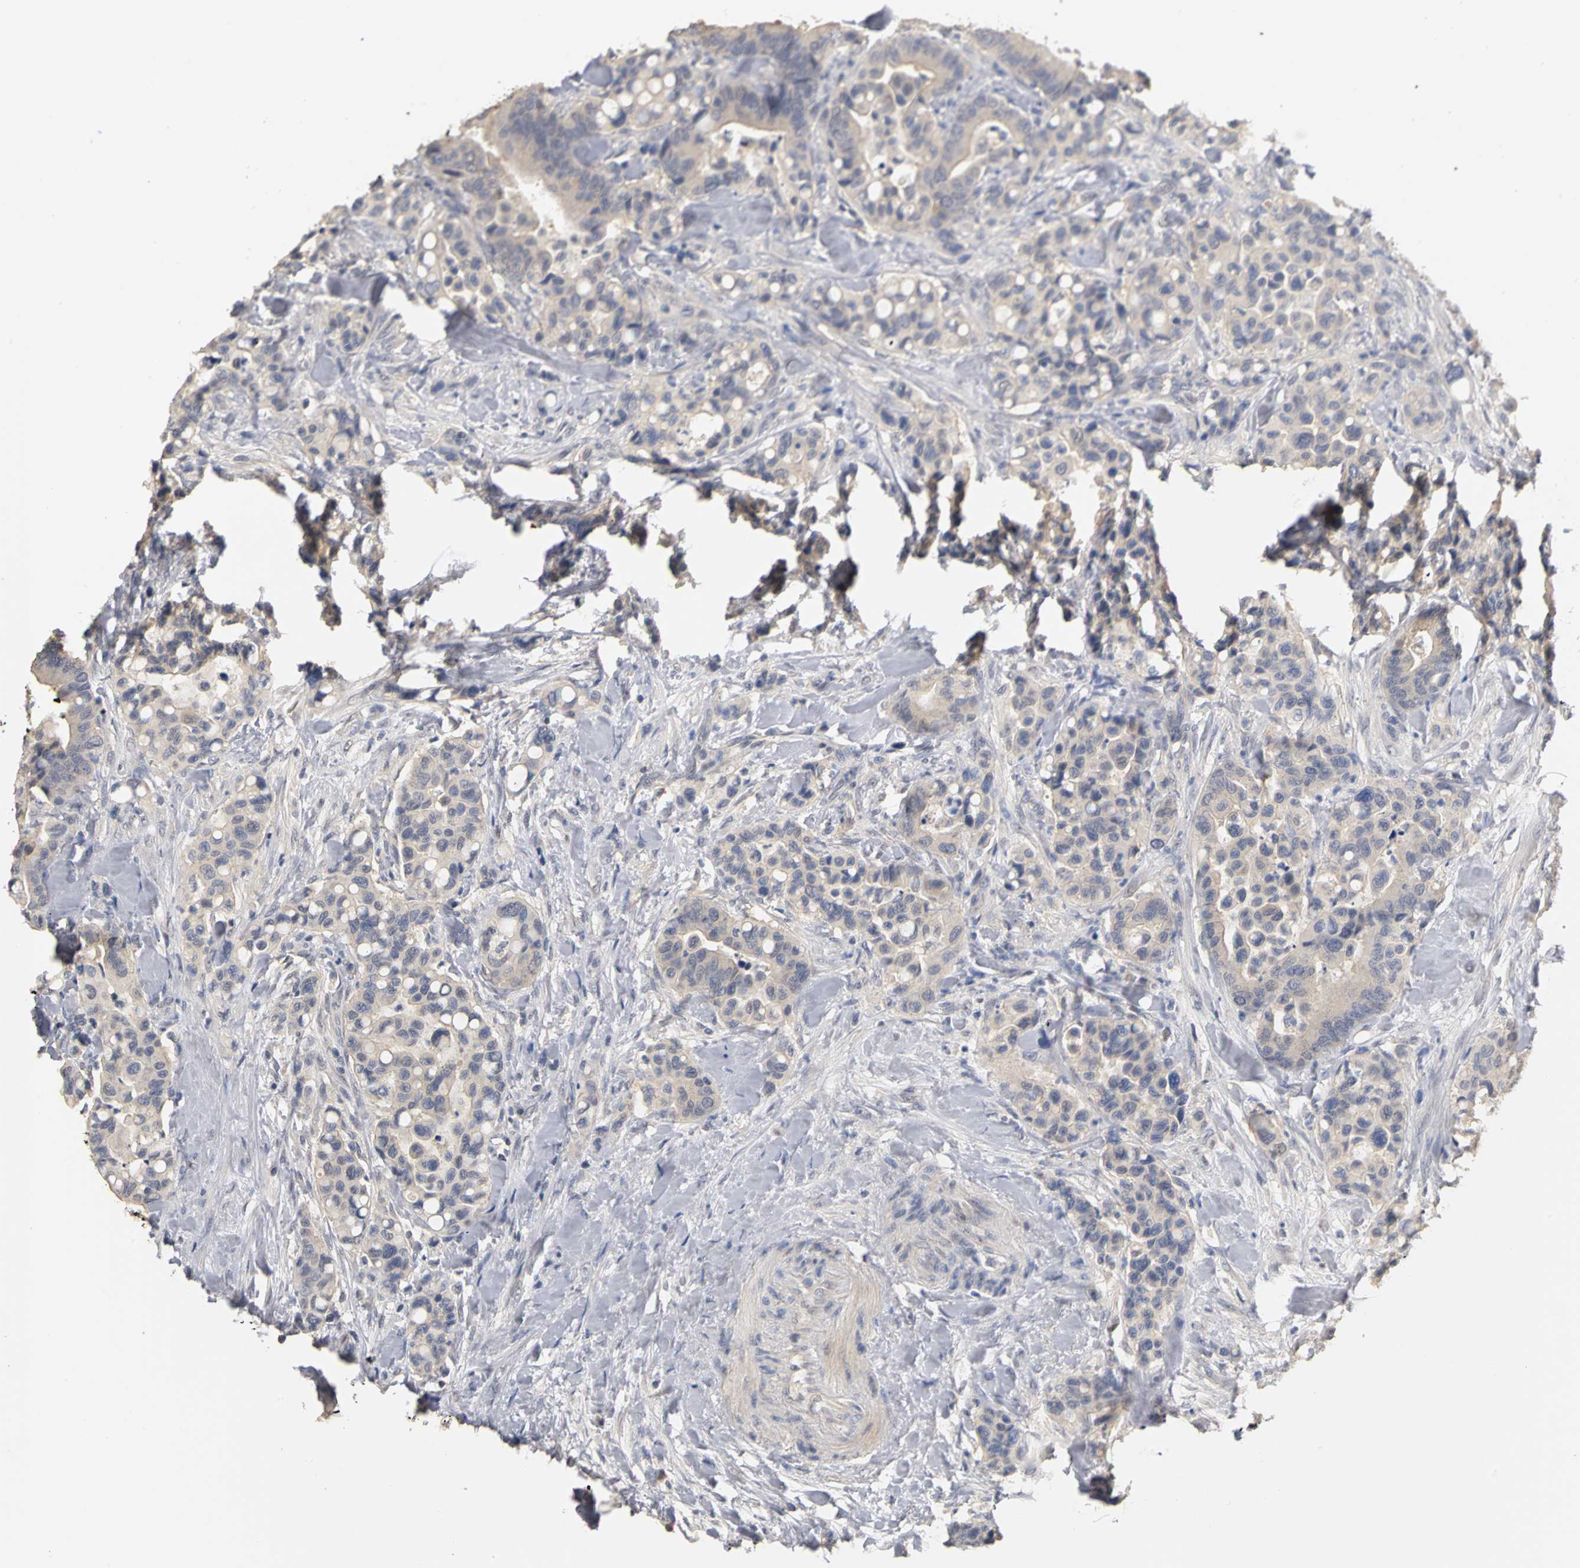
{"staining": {"intensity": "weak", "quantity": ">75%", "location": "cytoplasmic/membranous"}, "tissue": "colorectal cancer", "cell_type": "Tumor cells", "image_type": "cancer", "snomed": [{"axis": "morphology", "description": "Normal tissue, NOS"}, {"axis": "morphology", "description": "Adenocarcinoma, NOS"}, {"axis": "topography", "description": "Colon"}], "caption": "Immunohistochemical staining of adenocarcinoma (colorectal) reveals low levels of weak cytoplasmic/membranous protein staining in about >75% of tumor cells.", "gene": "PGR", "patient": {"sex": "male", "age": 82}}